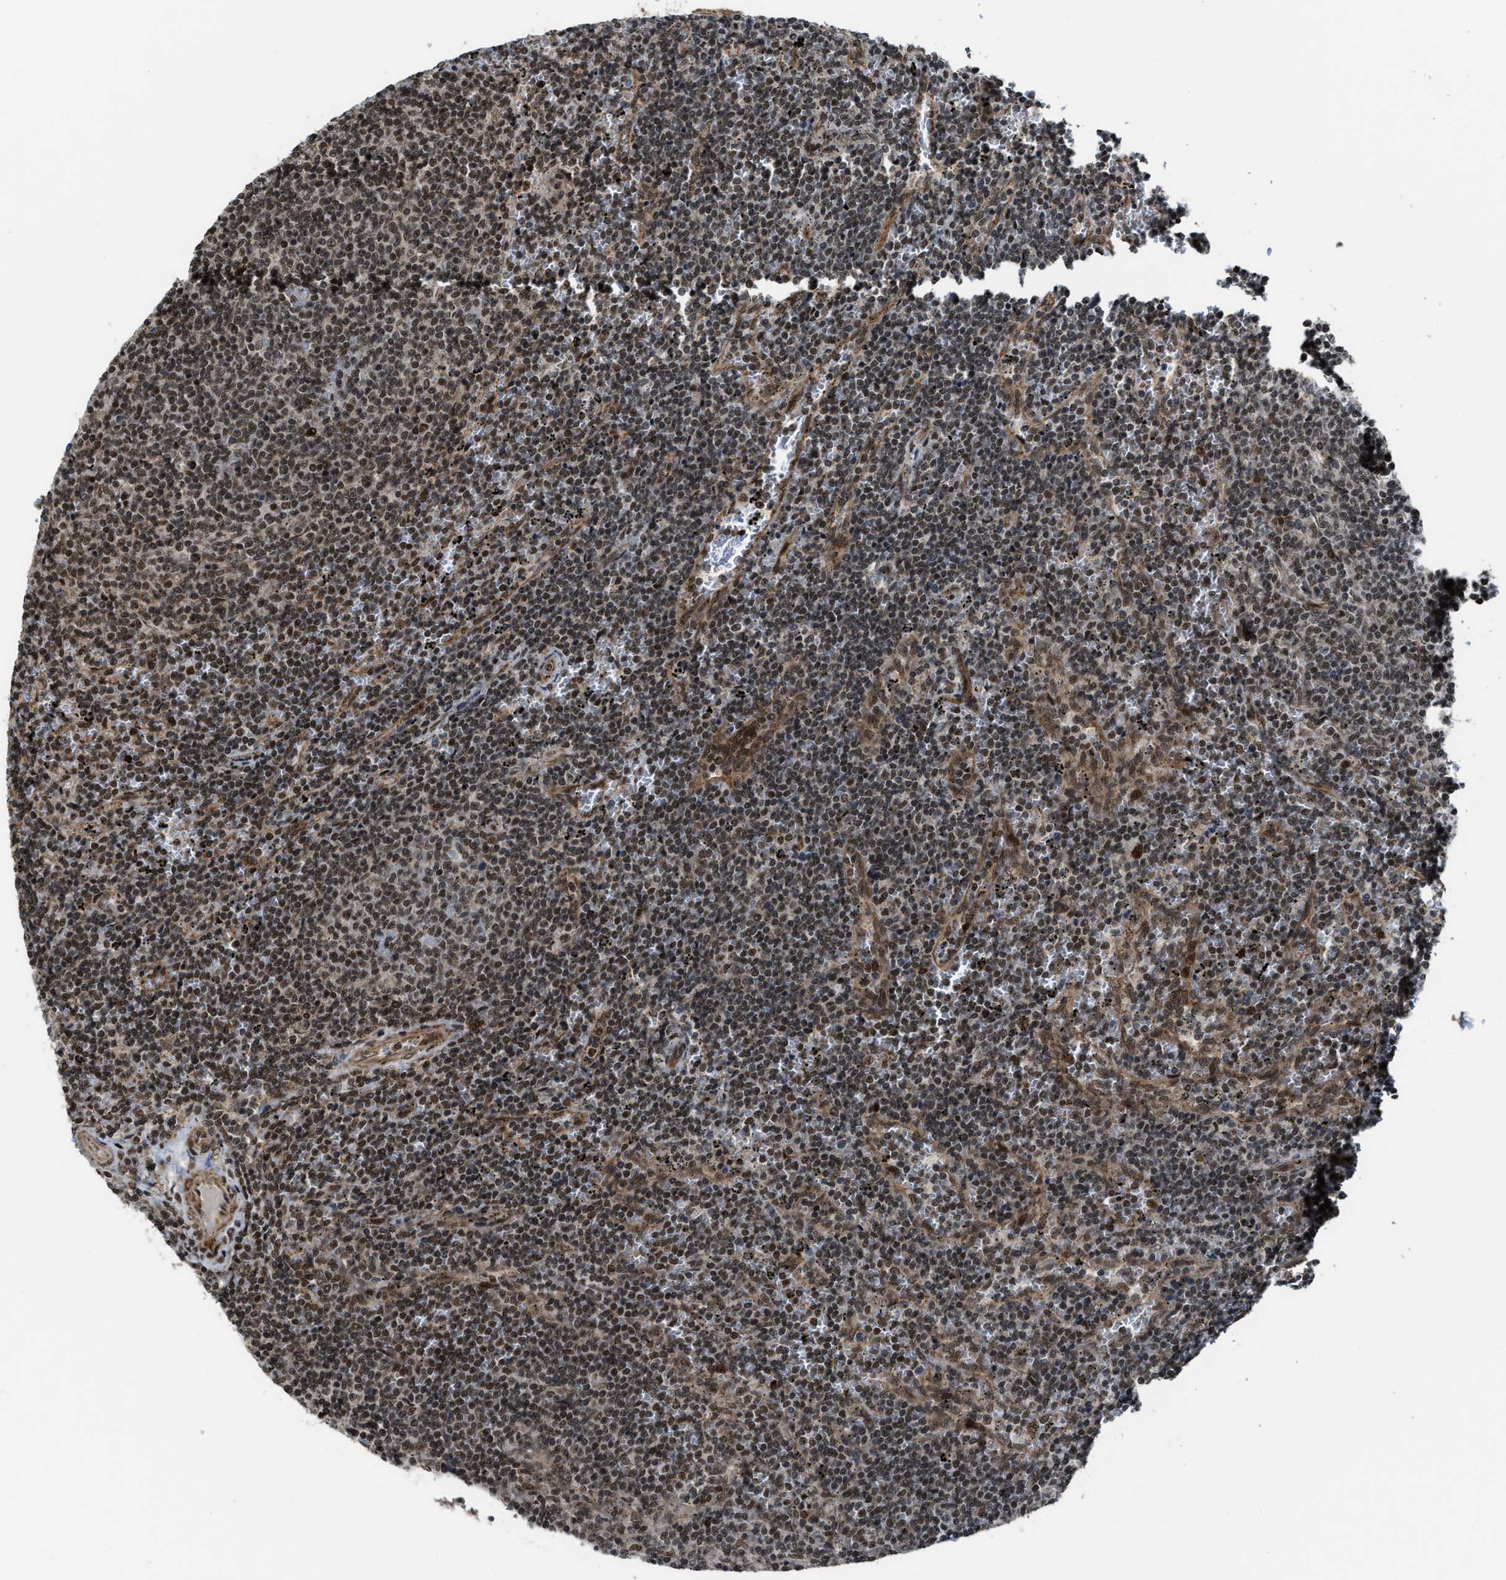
{"staining": {"intensity": "weak", "quantity": "25%-75%", "location": "nuclear"}, "tissue": "lymphoma", "cell_type": "Tumor cells", "image_type": "cancer", "snomed": [{"axis": "morphology", "description": "Malignant lymphoma, non-Hodgkin's type, Low grade"}, {"axis": "topography", "description": "Spleen"}], "caption": "Malignant lymphoma, non-Hodgkin's type (low-grade) stained with DAB (3,3'-diaminobenzidine) IHC shows low levels of weak nuclear staining in about 25%-75% of tumor cells. The staining is performed using DAB (3,3'-diaminobenzidine) brown chromogen to label protein expression. The nuclei are counter-stained blue using hematoxylin.", "gene": "ZNF250", "patient": {"sex": "female", "age": 50}}